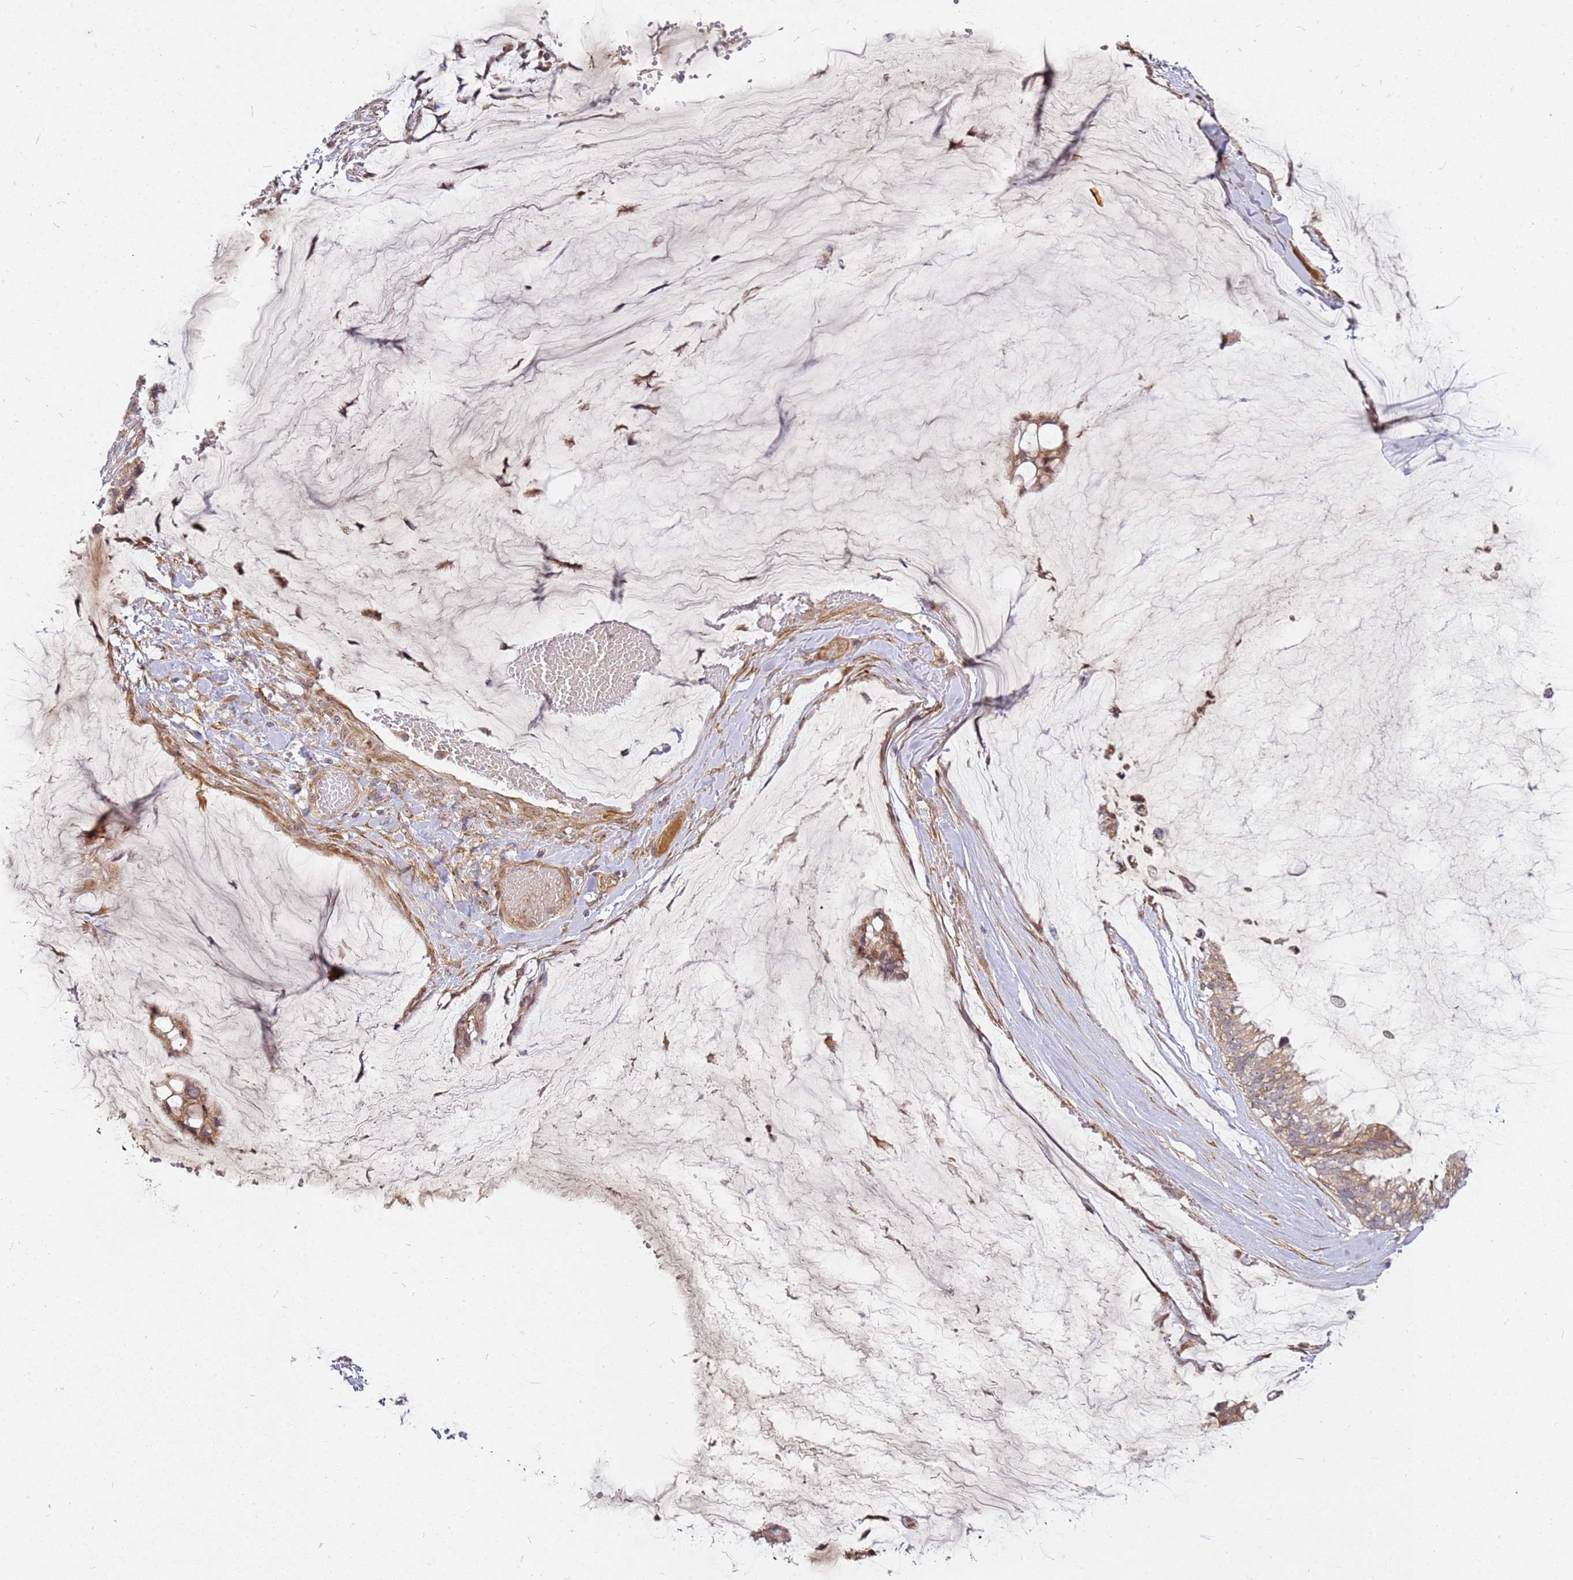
{"staining": {"intensity": "moderate", "quantity": ">75%", "location": "cytoplasmic/membranous"}, "tissue": "ovarian cancer", "cell_type": "Tumor cells", "image_type": "cancer", "snomed": [{"axis": "morphology", "description": "Cystadenocarcinoma, mucinous, NOS"}, {"axis": "topography", "description": "Ovary"}], "caption": "The photomicrograph shows a brown stain indicating the presence of a protein in the cytoplasmic/membranous of tumor cells in mucinous cystadenocarcinoma (ovarian).", "gene": "CCDC159", "patient": {"sex": "female", "age": 39}}